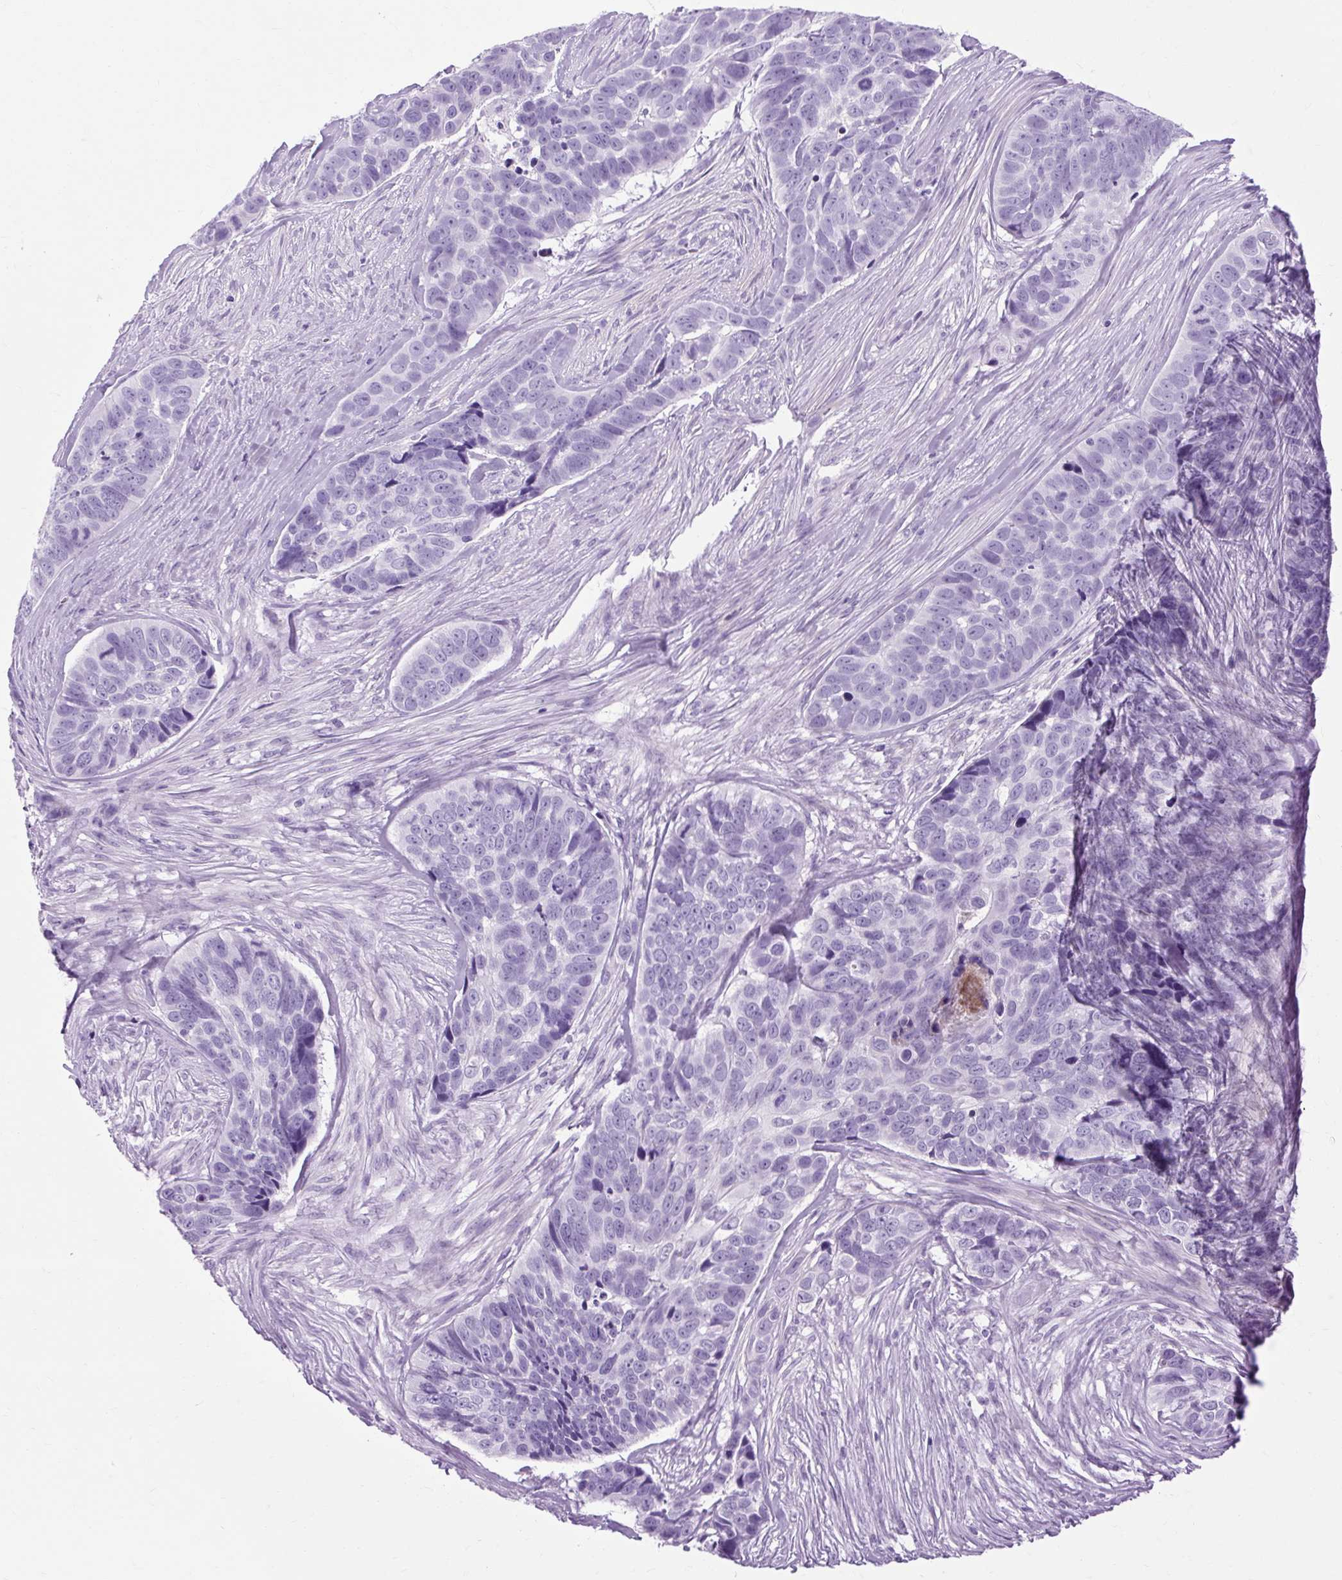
{"staining": {"intensity": "negative", "quantity": "none", "location": "none"}, "tissue": "skin cancer", "cell_type": "Tumor cells", "image_type": "cancer", "snomed": [{"axis": "morphology", "description": "Basal cell carcinoma"}, {"axis": "topography", "description": "Skin"}], "caption": "Skin cancer (basal cell carcinoma) was stained to show a protein in brown. There is no significant staining in tumor cells.", "gene": "OOEP", "patient": {"sex": "female", "age": 82}}